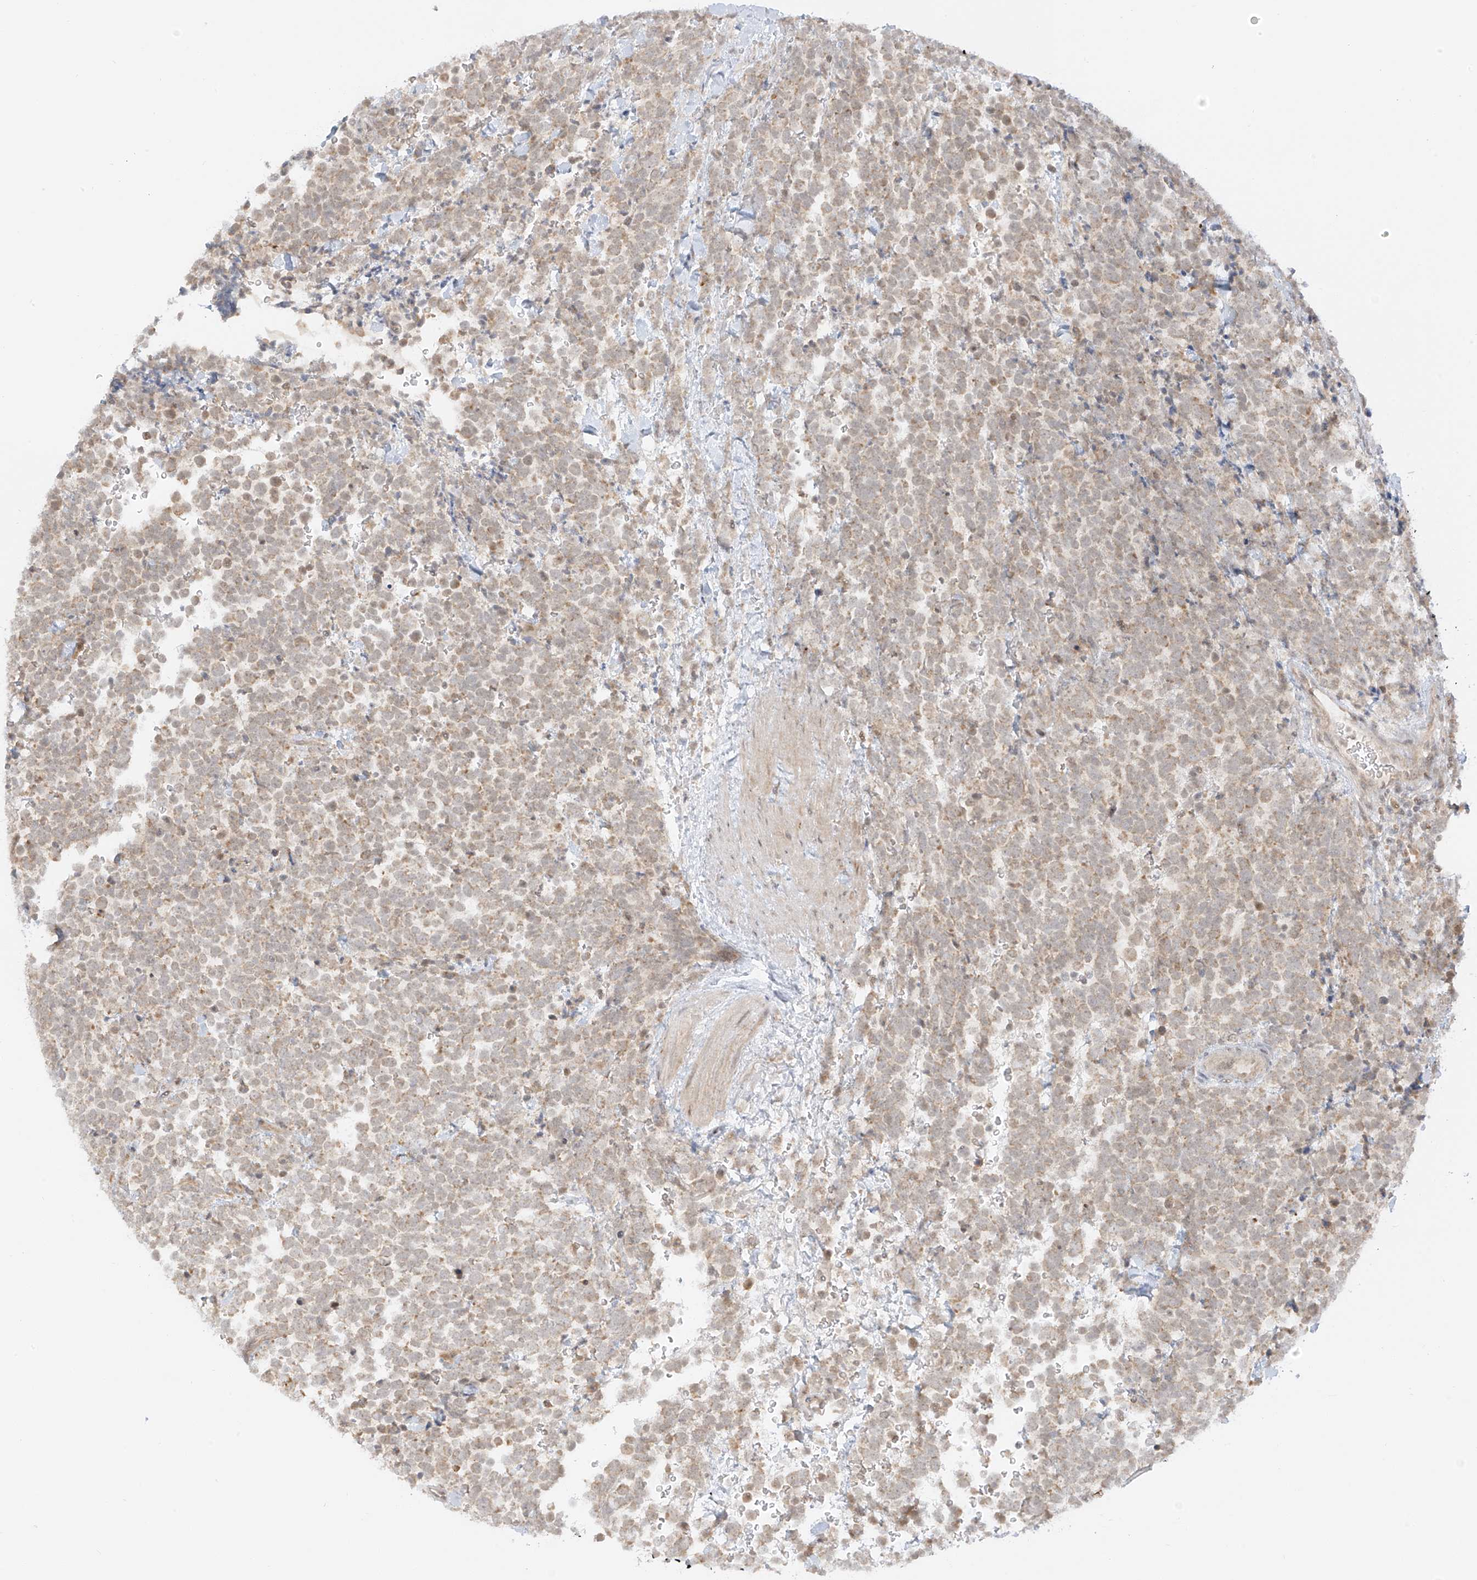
{"staining": {"intensity": "weak", "quantity": ">75%", "location": "cytoplasmic/membranous"}, "tissue": "urothelial cancer", "cell_type": "Tumor cells", "image_type": "cancer", "snomed": [{"axis": "morphology", "description": "Urothelial carcinoma, High grade"}, {"axis": "topography", "description": "Urinary bladder"}], "caption": "Urothelial carcinoma (high-grade) was stained to show a protein in brown. There is low levels of weak cytoplasmic/membranous positivity in approximately >75% of tumor cells.", "gene": "MIPEP", "patient": {"sex": "female", "age": 82}}